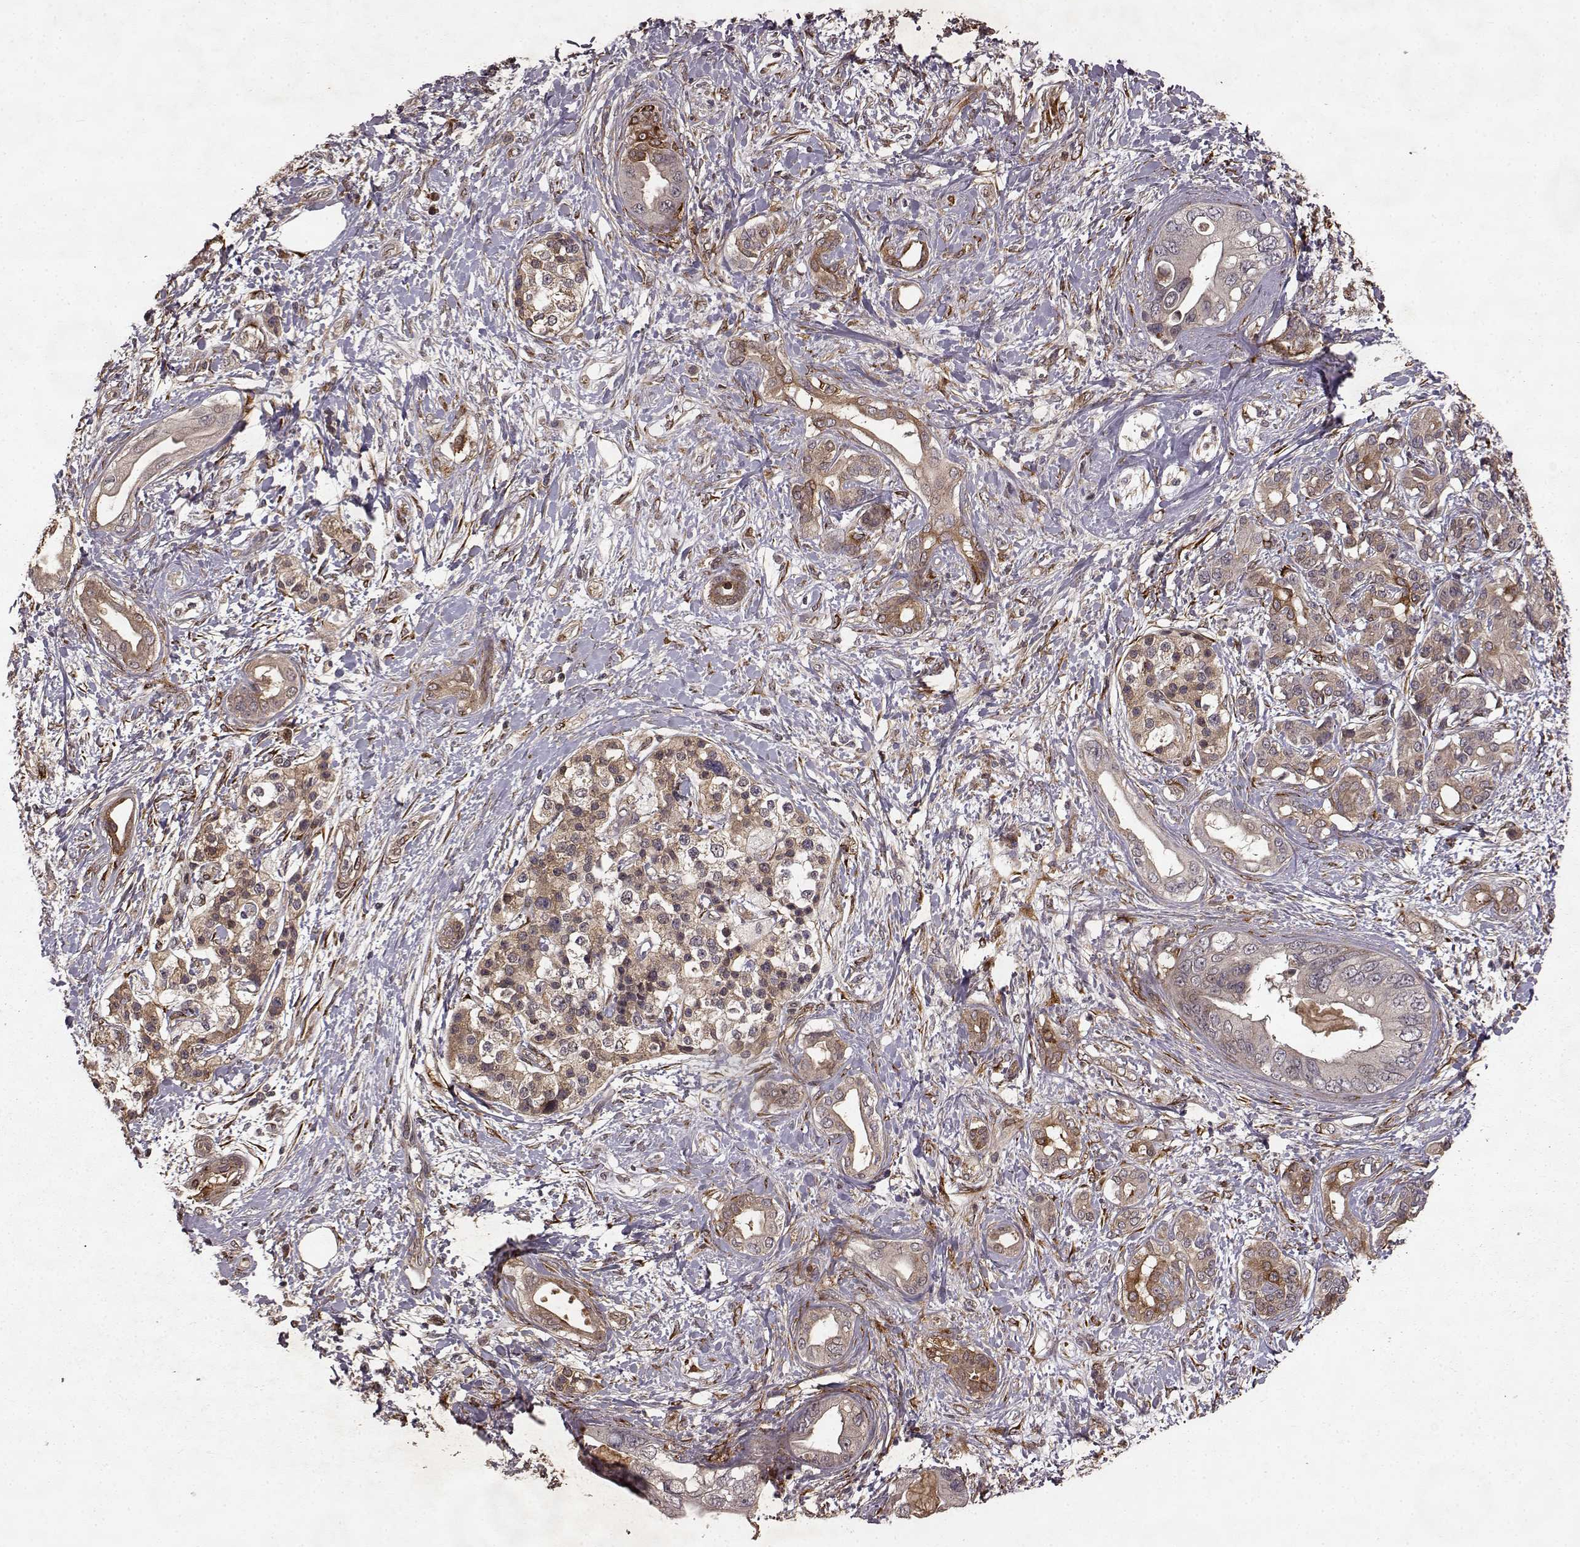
{"staining": {"intensity": "strong", "quantity": "<25%", "location": "cytoplasmic/membranous"}, "tissue": "pancreatic cancer", "cell_type": "Tumor cells", "image_type": "cancer", "snomed": [{"axis": "morphology", "description": "Adenocarcinoma, NOS"}, {"axis": "topography", "description": "Pancreas"}], "caption": "Tumor cells reveal medium levels of strong cytoplasmic/membranous expression in about <25% of cells in pancreatic cancer.", "gene": "FSTL1", "patient": {"sex": "female", "age": 56}}